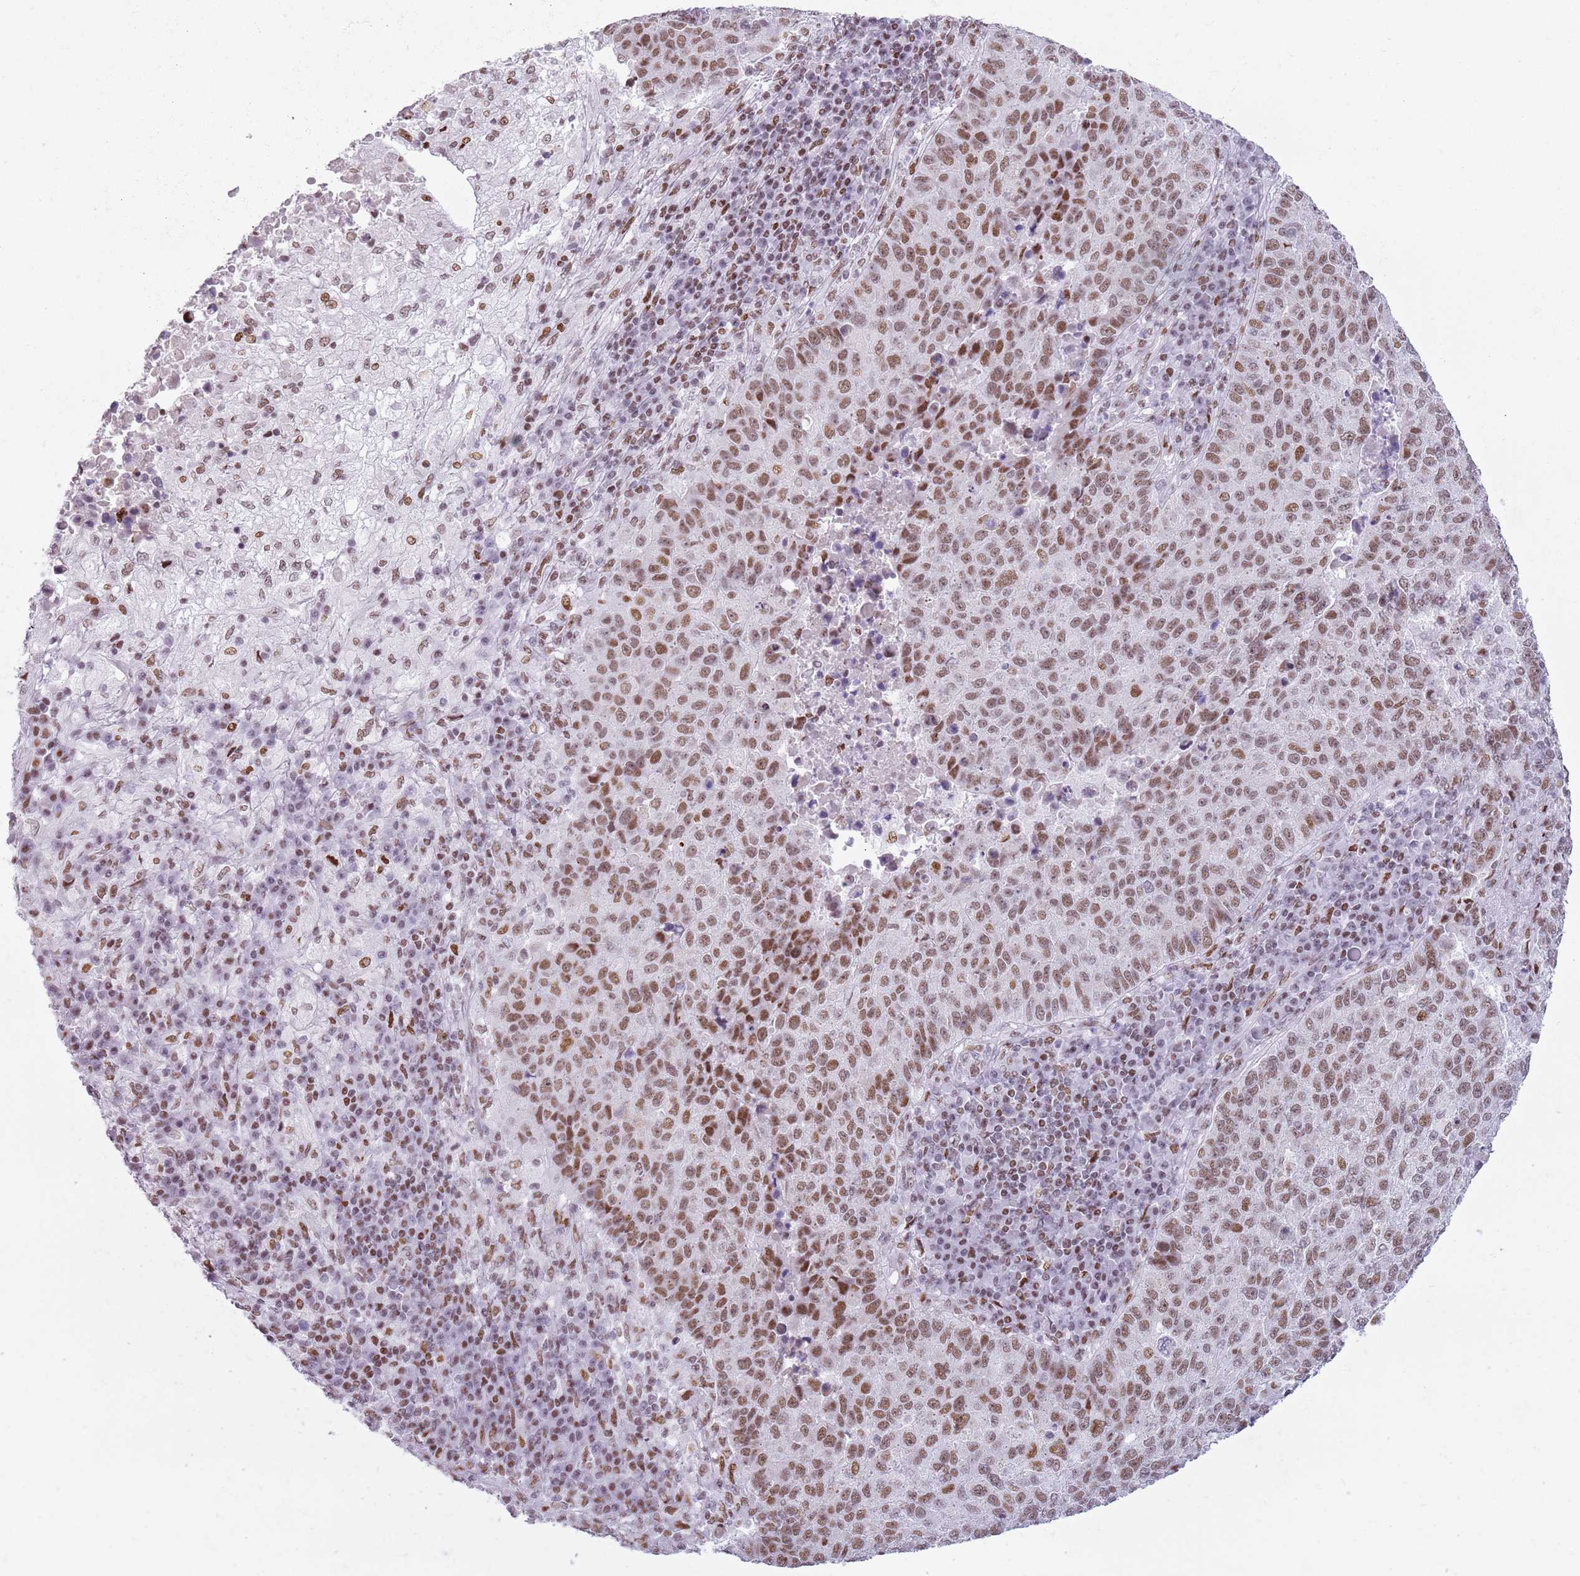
{"staining": {"intensity": "moderate", "quantity": ">75%", "location": "nuclear"}, "tissue": "lung cancer", "cell_type": "Tumor cells", "image_type": "cancer", "snomed": [{"axis": "morphology", "description": "Squamous cell carcinoma, NOS"}, {"axis": "topography", "description": "Lung"}], "caption": "The micrograph reveals a brown stain indicating the presence of a protein in the nuclear of tumor cells in lung cancer (squamous cell carcinoma). The protein is stained brown, and the nuclei are stained in blue (DAB IHC with brightfield microscopy, high magnification).", "gene": "FAM104B", "patient": {"sex": "male", "age": 73}}